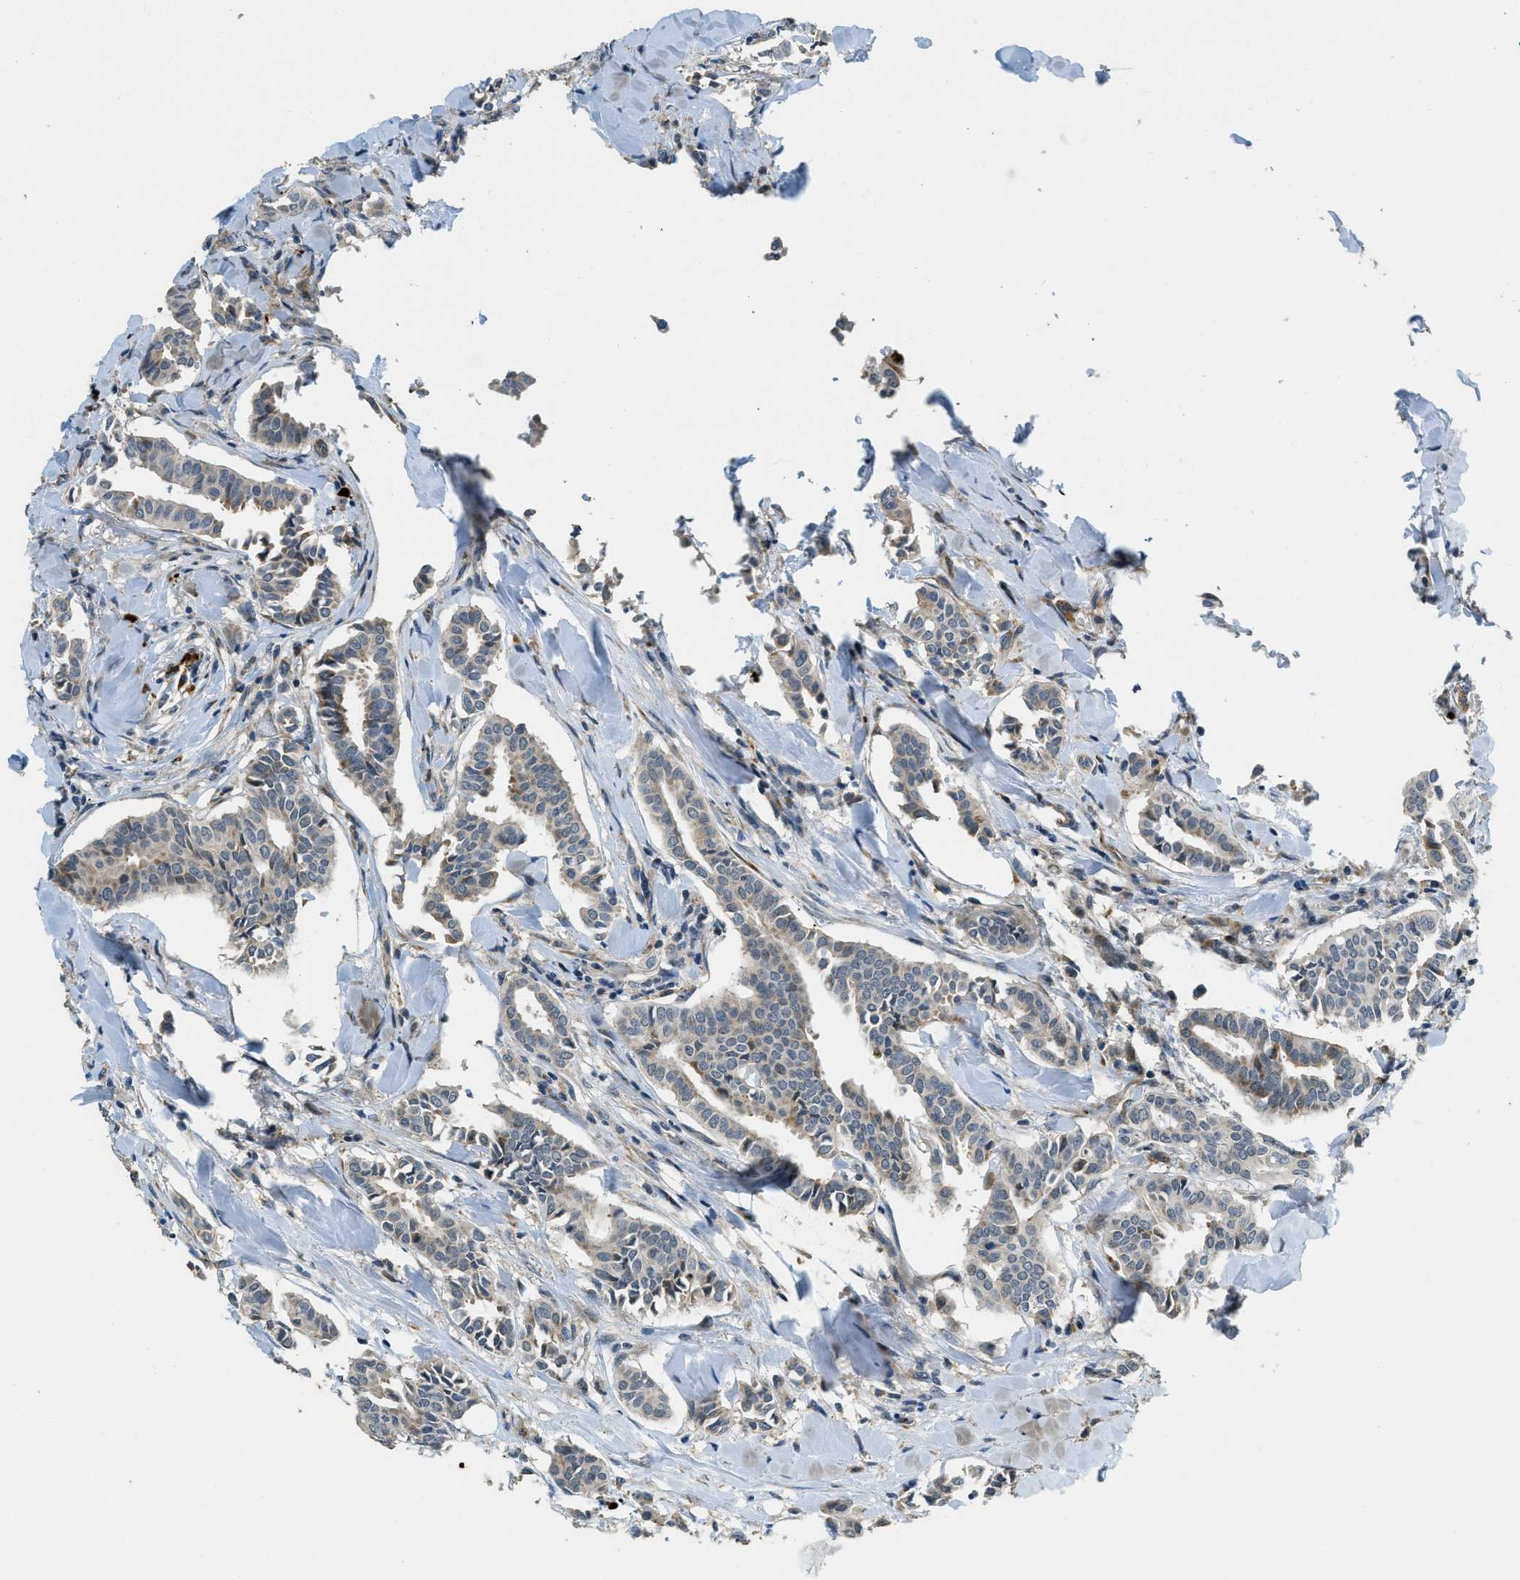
{"staining": {"intensity": "moderate", "quantity": "<25%", "location": "cytoplasmic/membranous"}, "tissue": "head and neck cancer", "cell_type": "Tumor cells", "image_type": "cancer", "snomed": [{"axis": "morphology", "description": "Adenocarcinoma, NOS"}, {"axis": "topography", "description": "Salivary gland"}, {"axis": "topography", "description": "Head-Neck"}], "caption": "IHC photomicrograph of neoplastic tissue: head and neck cancer stained using IHC demonstrates low levels of moderate protein expression localized specifically in the cytoplasmic/membranous of tumor cells, appearing as a cytoplasmic/membranous brown color.", "gene": "HERC2", "patient": {"sex": "female", "age": 59}}